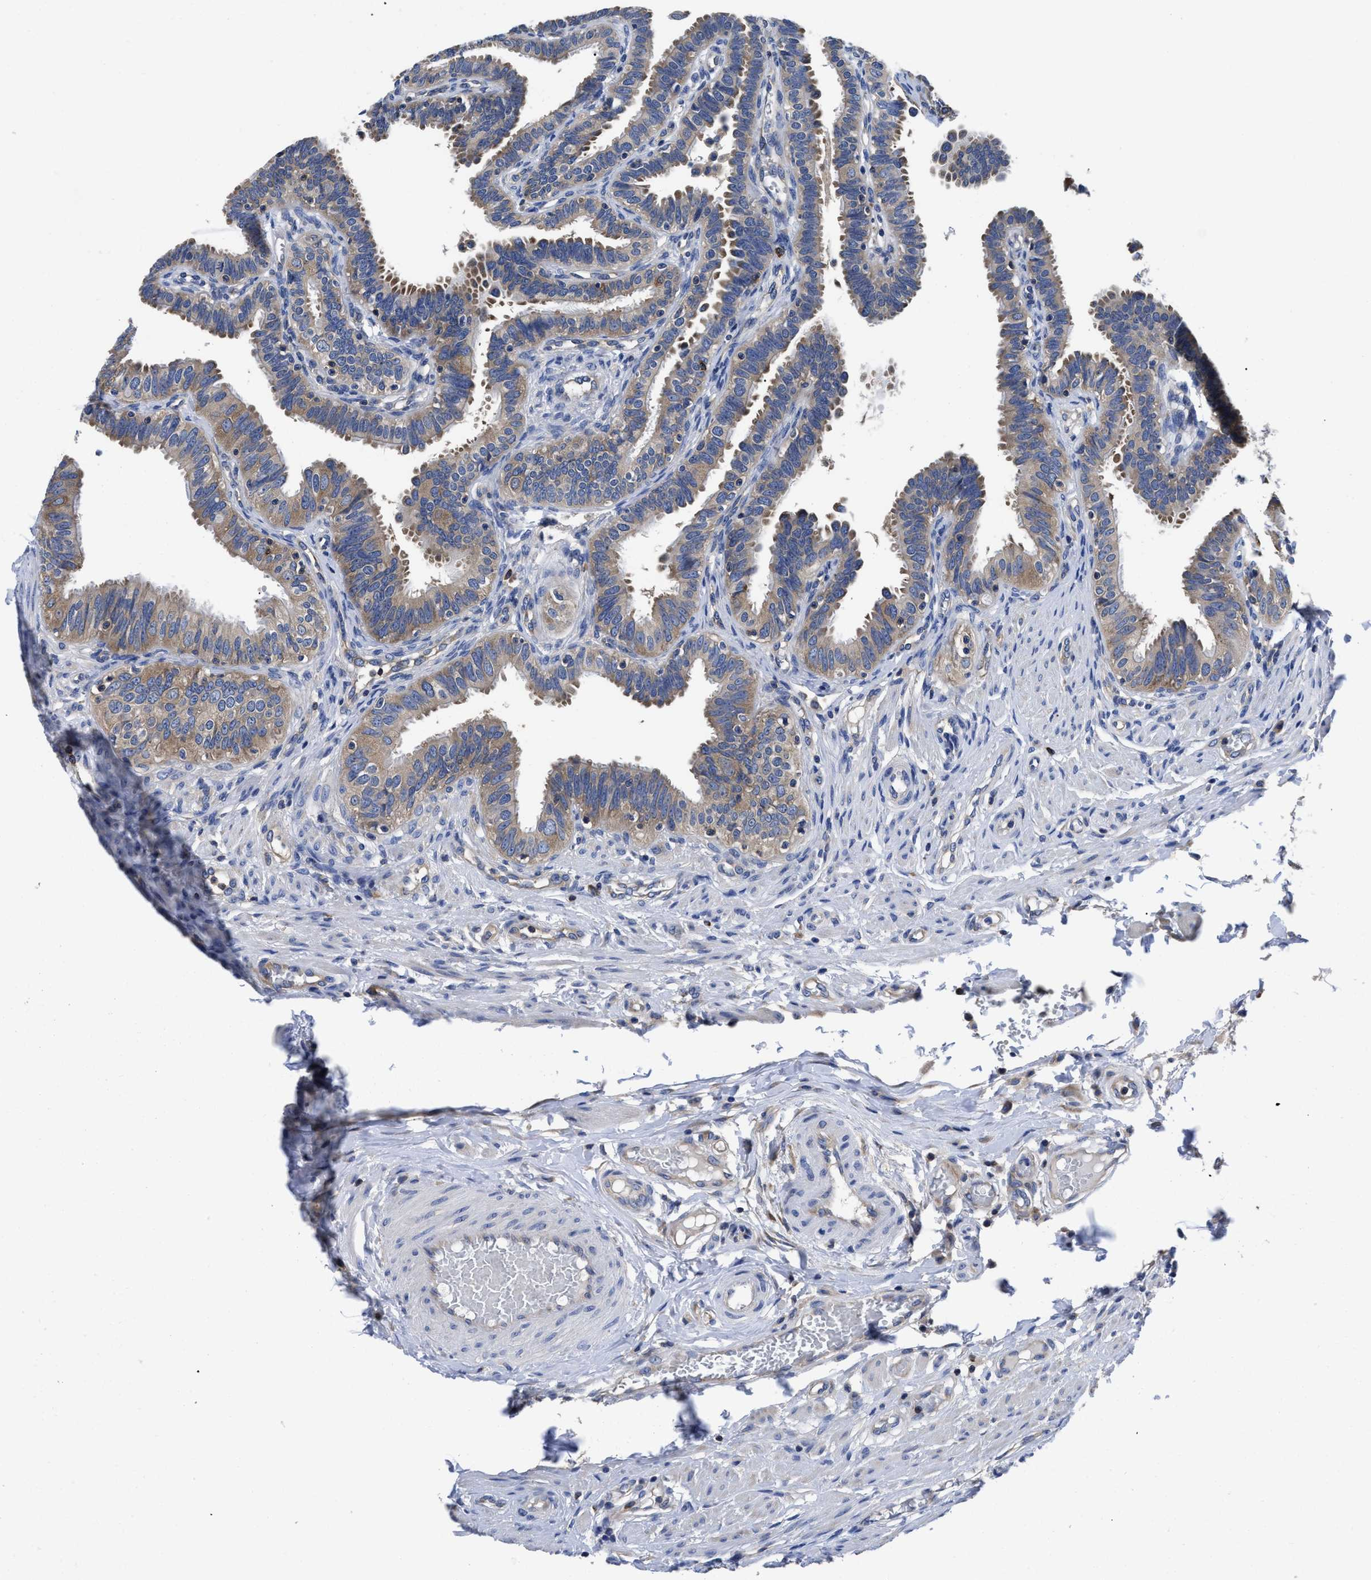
{"staining": {"intensity": "moderate", "quantity": ">75%", "location": "cytoplasmic/membranous"}, "tissue": "fallopian tube", "cell_type": "Glandular cells", "image_type": "normal", "snomed": [{"axis": "morphology", "description": "Normal tissue, NOS"}, {"axis": "topography", "description": "Fallopian tube"}, {"axis": "topography", "description": "Placenta"}], "caption": "Glandular cells exhibit moderate cytoplasmic/membranous staining in approximately >75% of cells in benign fallopian tube. The protein of interest is shown in brown color, while the nuclei are stained blue.", "gene": "YARS1", "patient": {"sex": "female", "age": 34}}